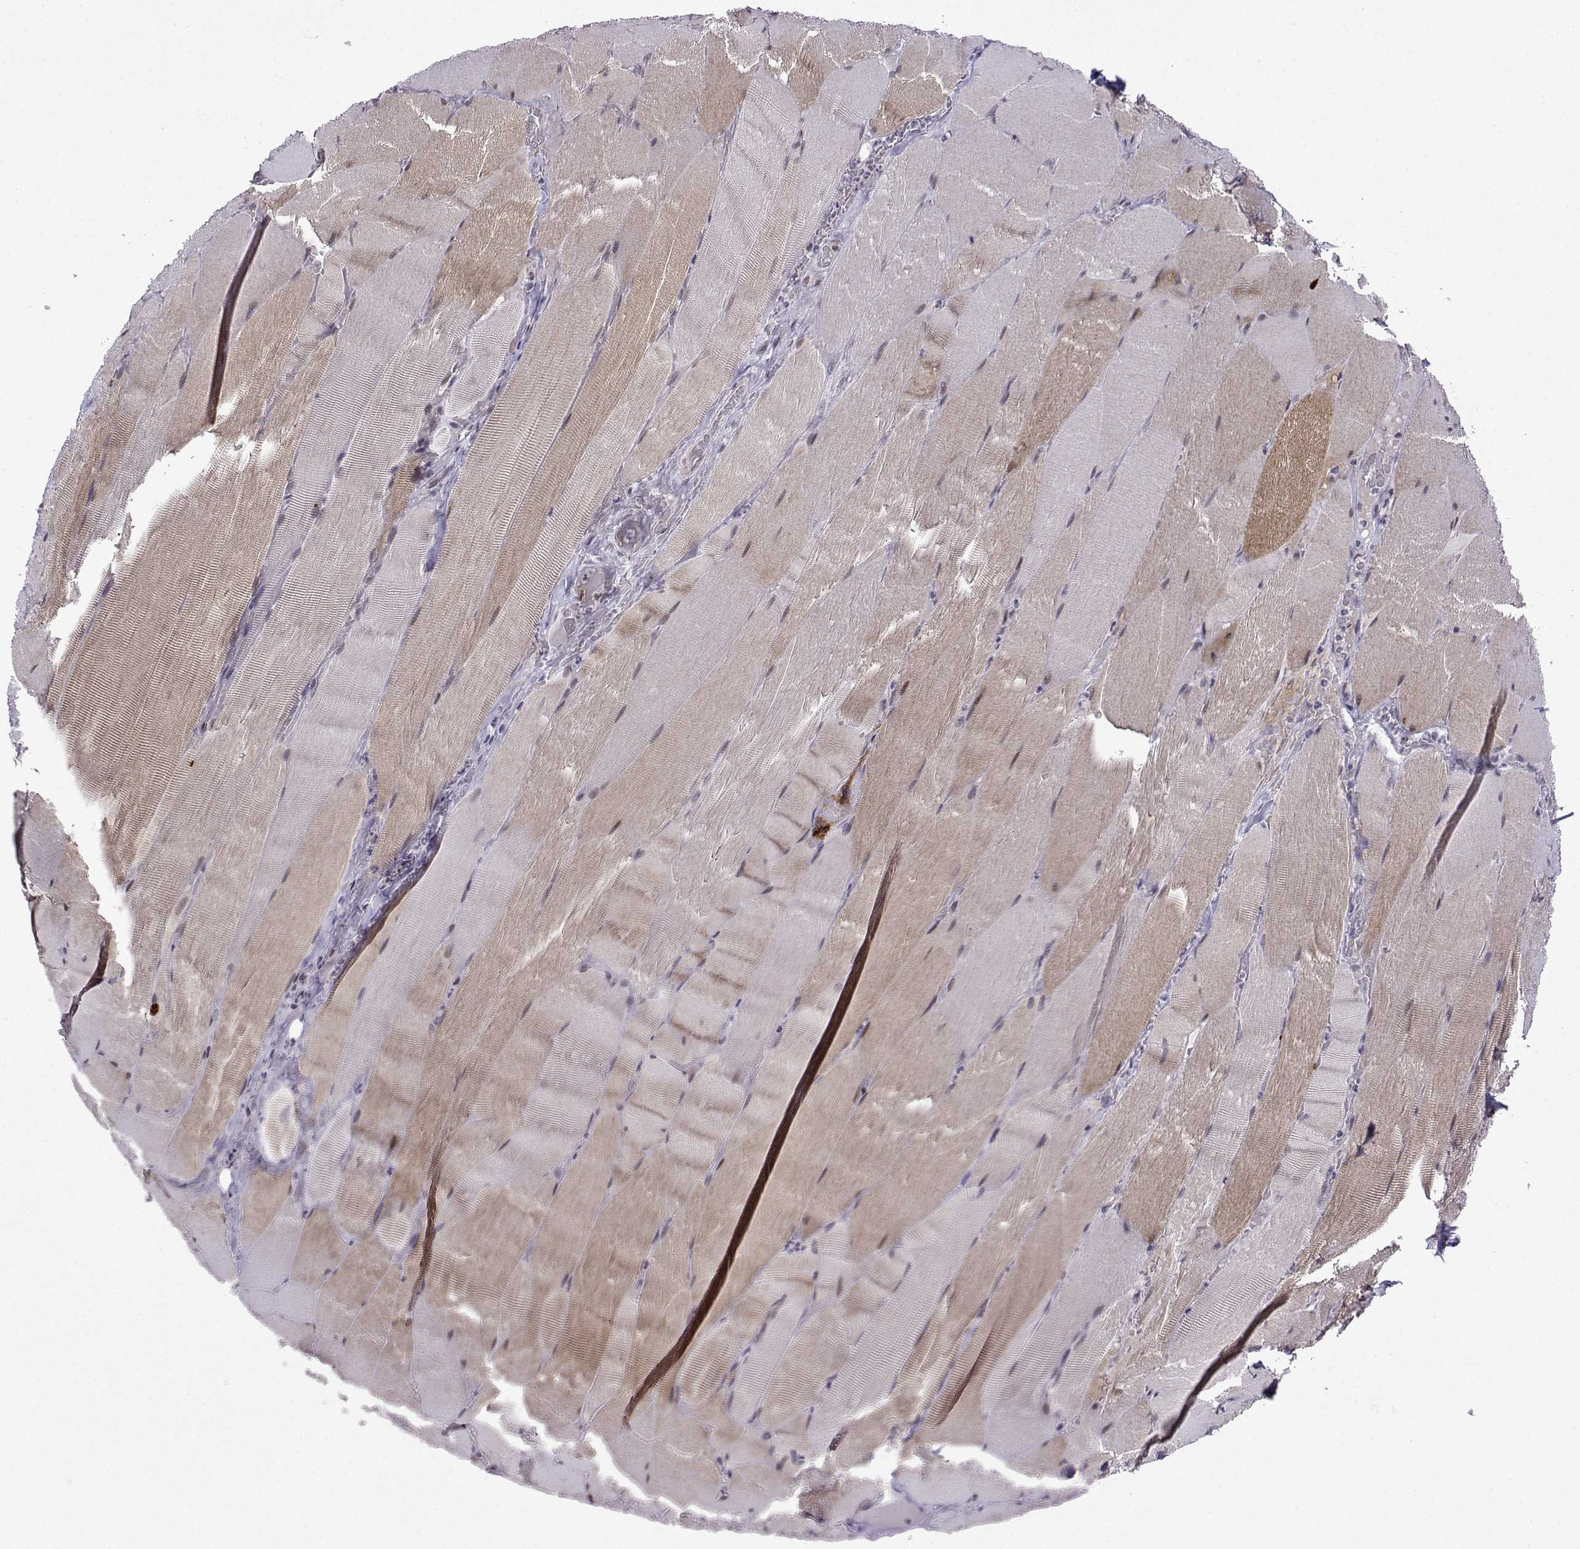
{"staining": {"intensity": "moderate", "quantity": "<25%", "location": "cytoplasmic/membranous,nuclear"}, "tissue": "skeletal muscle", "cell_type": "Myocytes", "image_type": "normal", "snomed": [{"axis": "morphology", "description": "Normal tissue, NOS"}, {"axis": "topography", "description": "Skeletal muscle"}], "caption": "DAB (3,3'-diaminobenzidine) immunohistochemical staining of normal skeletal muscle demonstrates moderate cytoplasmic/membranous,nuclear protein expression in approximately <25% of myocytes.", "gene": "FGF3", "patient": {"sex": "male", "age": 56}}